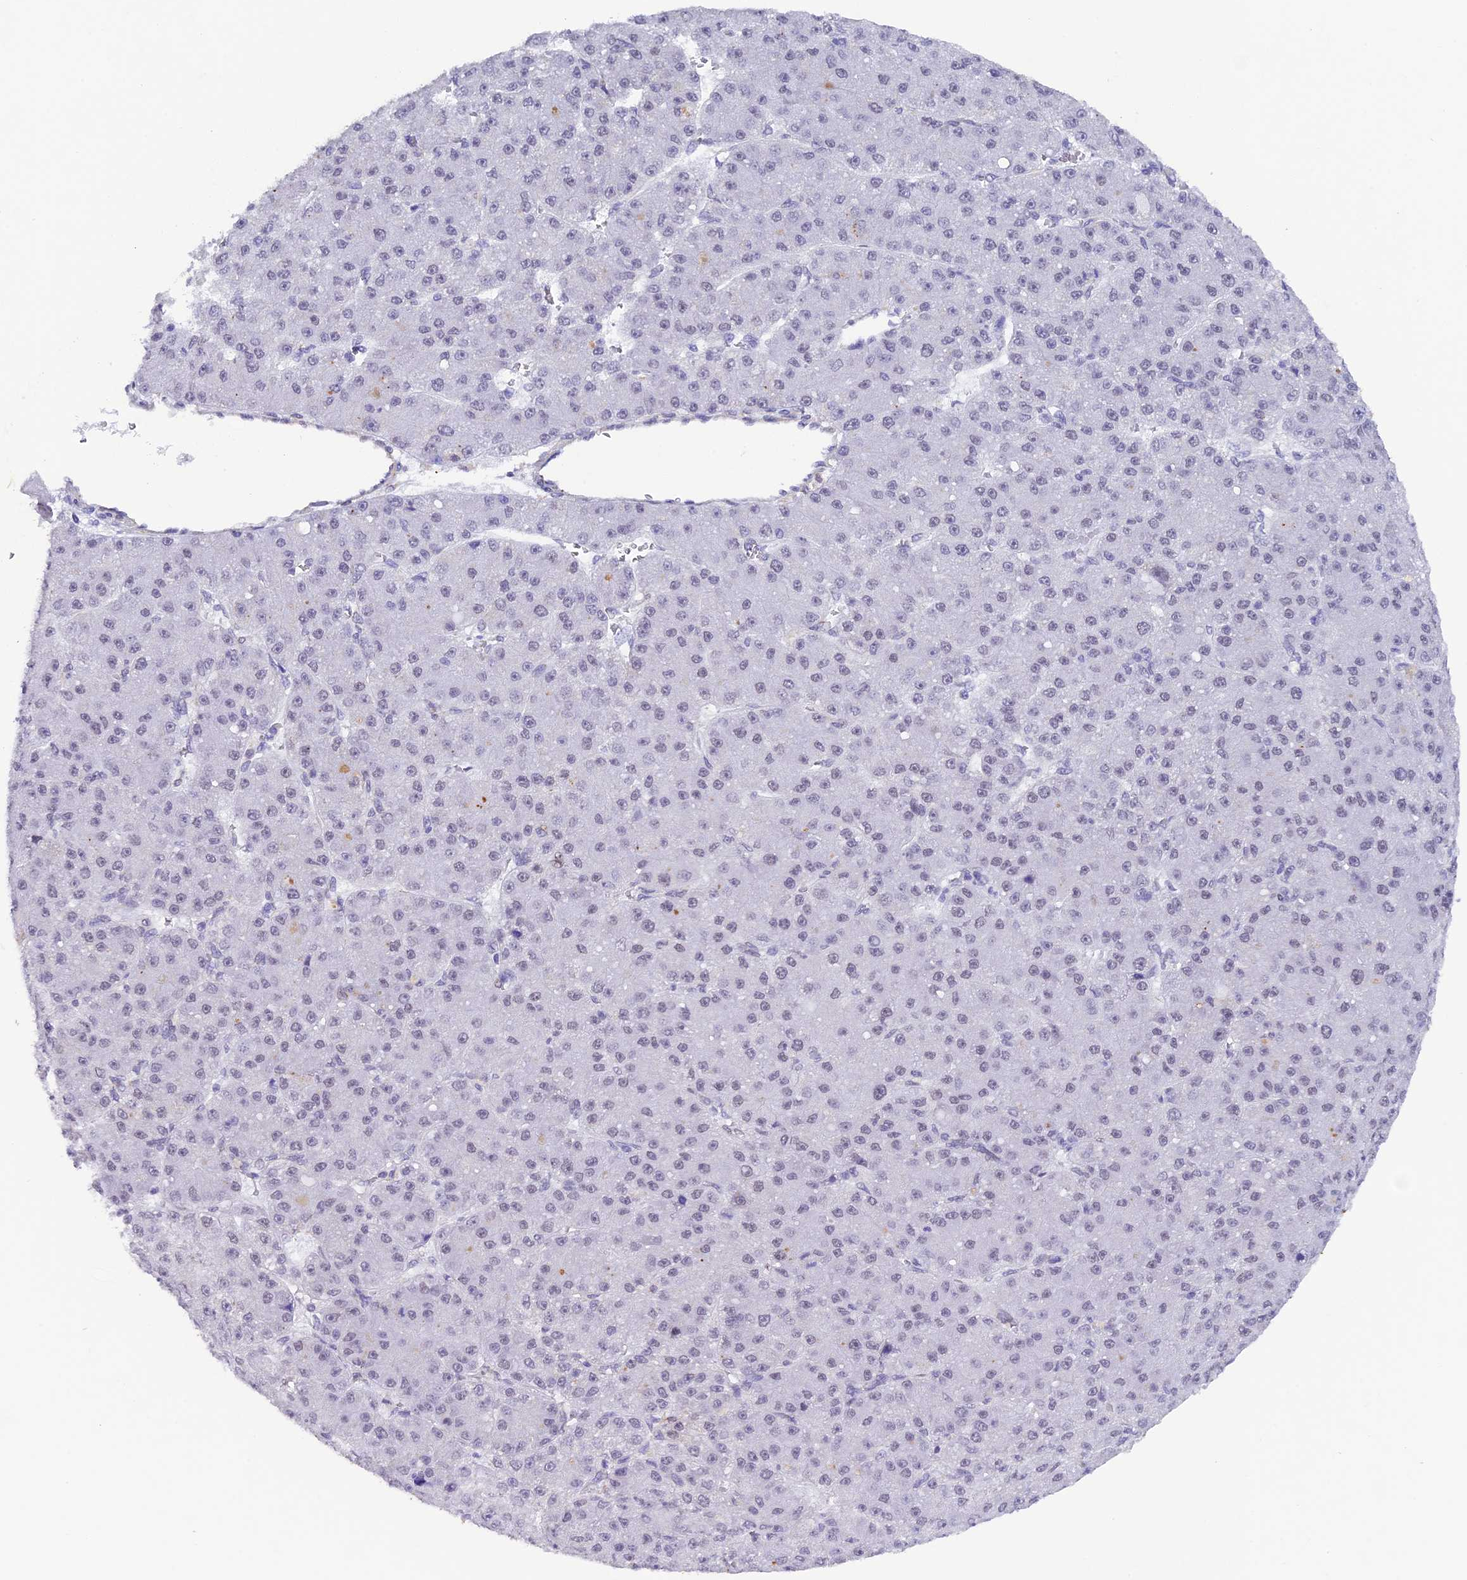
{"staining": {"intensity": "negative", "quantity": "none", "location": "none"}, "tissue": "liver cancer", "cell_type": "Tumor cells", "image_type": "cancer", "snomed": [{"axis": "morphology", "description": "Carcinoma, Hepatocellular, NOS"}, {"axis": "topography", "description": "Liver"}], "caption": "The image demonstrates no staining of tumor cells in liver cancer (hepatocellular carcinoma).", "gene": "TFAM", "patient": {"sex": "male", "age": 67}}